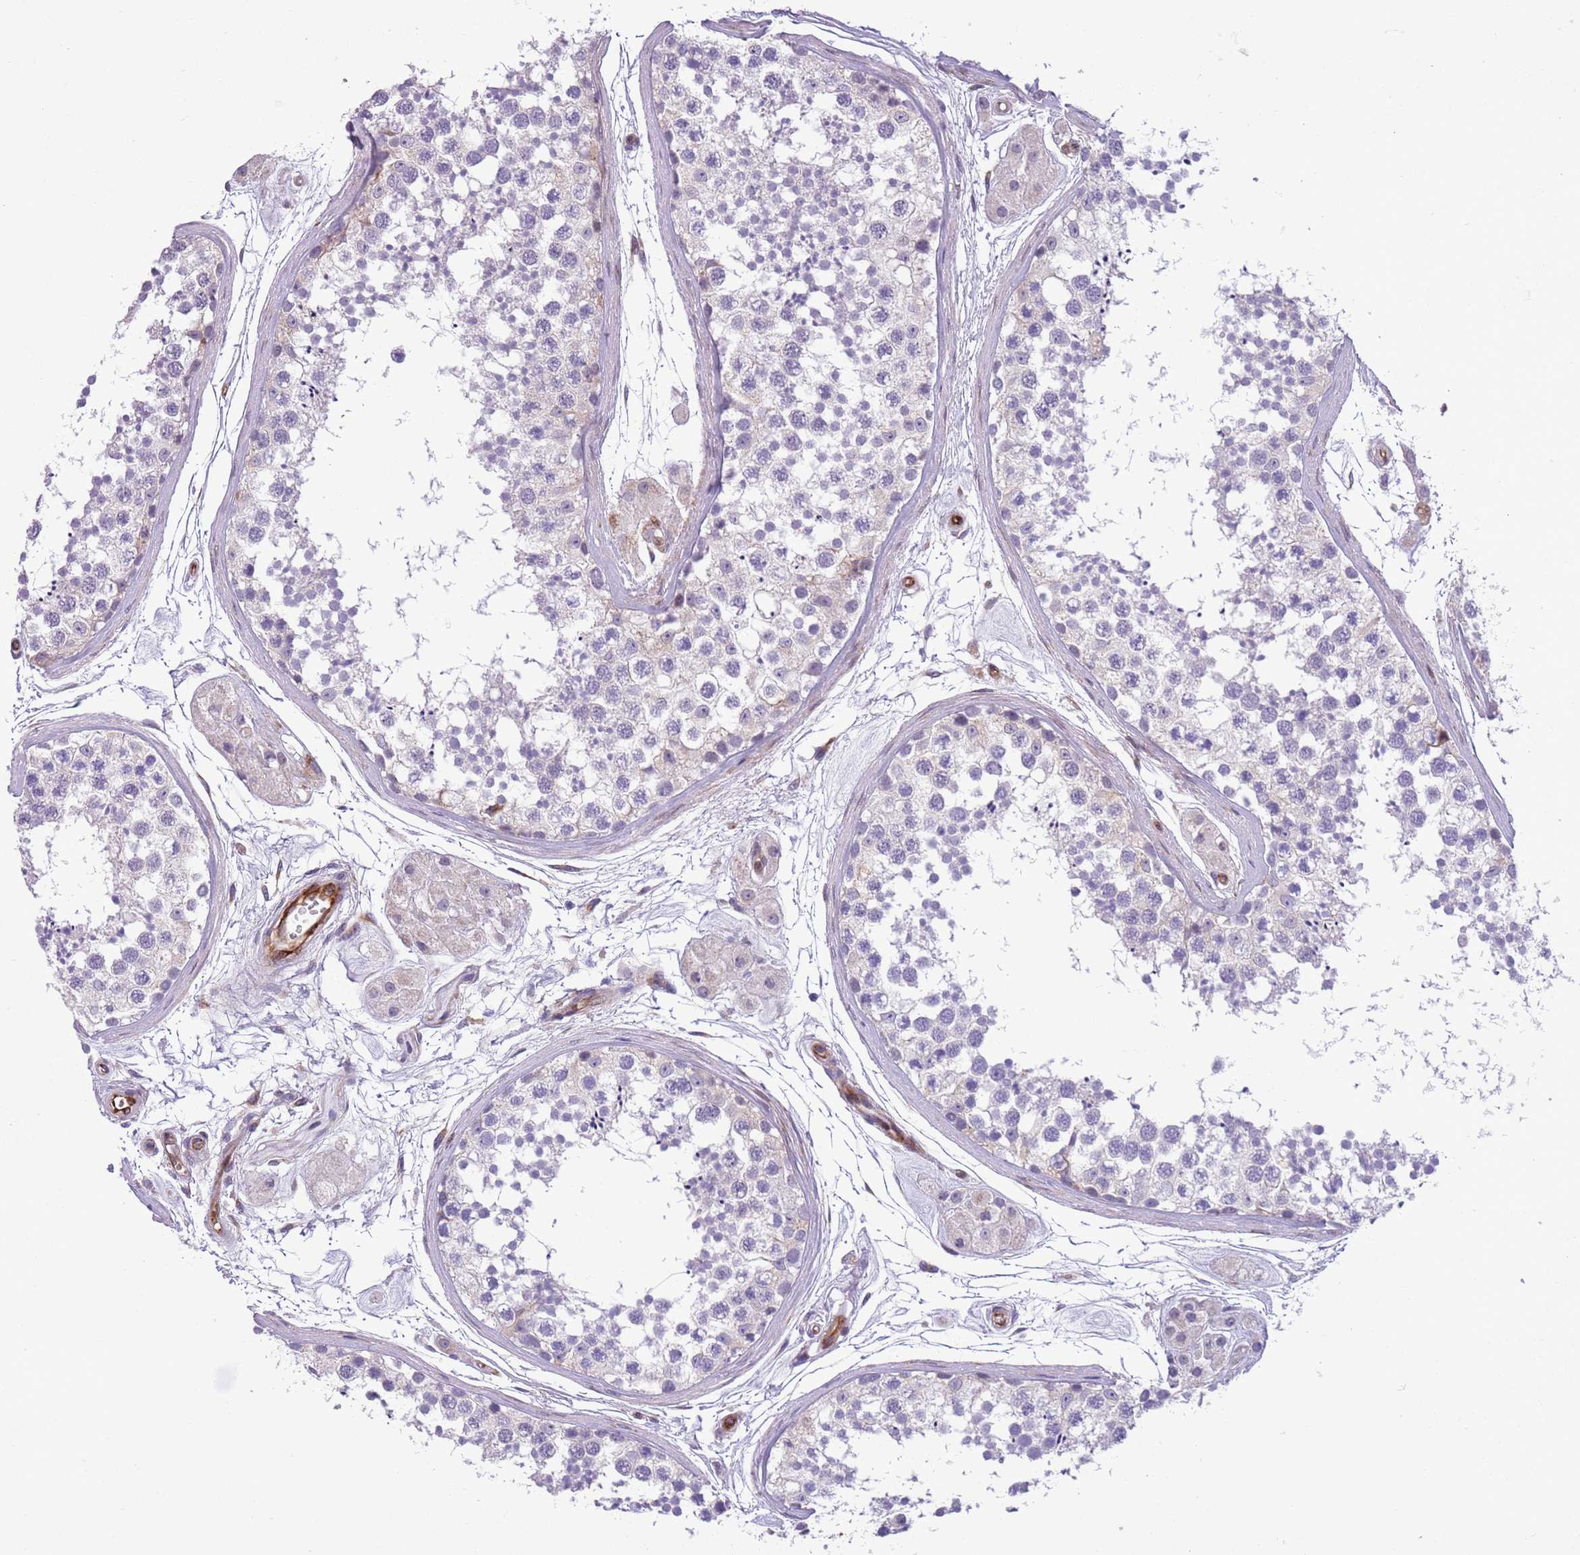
{"staining": {"intensity": "weak", "quantity": "<25%", "location": "cytoplasmic/membranous"}, "tissue": "testis", "cell_type": "Cells in seminiferous ducts", "image_type": "normal", "snomed": [{"axis": "morphology", "description": "Normal tissue, NOS"}, {"axis": "topography", "description": "Testis"}], "caption": "A photomicrograph of human testis is negative for staining in cells in seminiferous ducts. Brightfield microscopy of immunohistochemistry (IHC) stained with DAB (3,3'-diaminobenzidine) (brown) and hematoxylin (blue), captured at high magnification.", "gene": "MRPL32", "patient": {"sex": "male", "age": 56}}